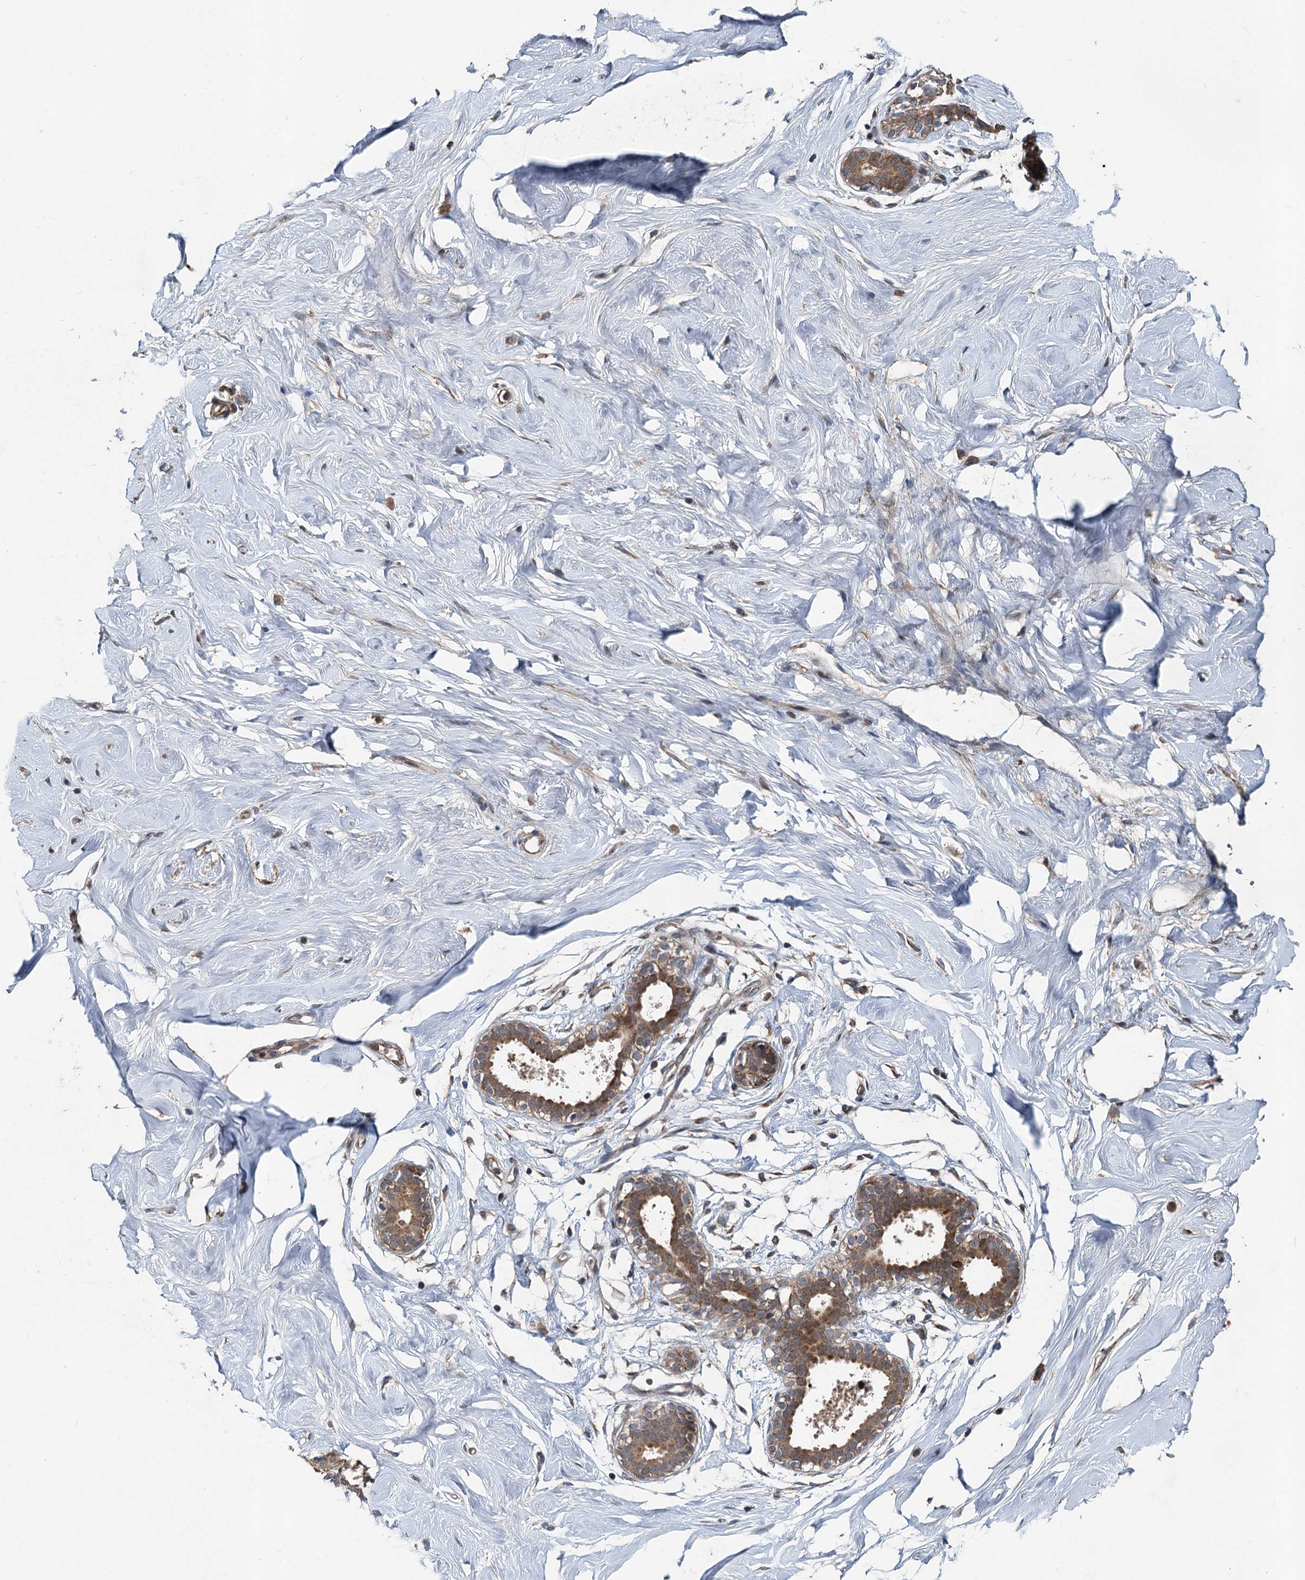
{"staining": {"intensity": "weak", "quantity": ">75%", "location": "cytoplasmic/membranous"}, "tissue": "breast", "cell_type": "Adipocytes", "image_type": "normal", "snomed": [{"axis": "morphology", "description": "Normal tissue, NOS"}, {"axis": "morphology", "description": "Adenoma, NOS"}, {"axis": "topography", "description": "Breast"}], "caption": "Breast was stained to show a protein in brown. There is low levels of weak cytoplasmic/membranous positivity in about >75% of adipocytes. (IHC, brightfield microscopy, high magnification).", "gene": "OTUB1", "patient": {"sex": "female", "age": 23}}